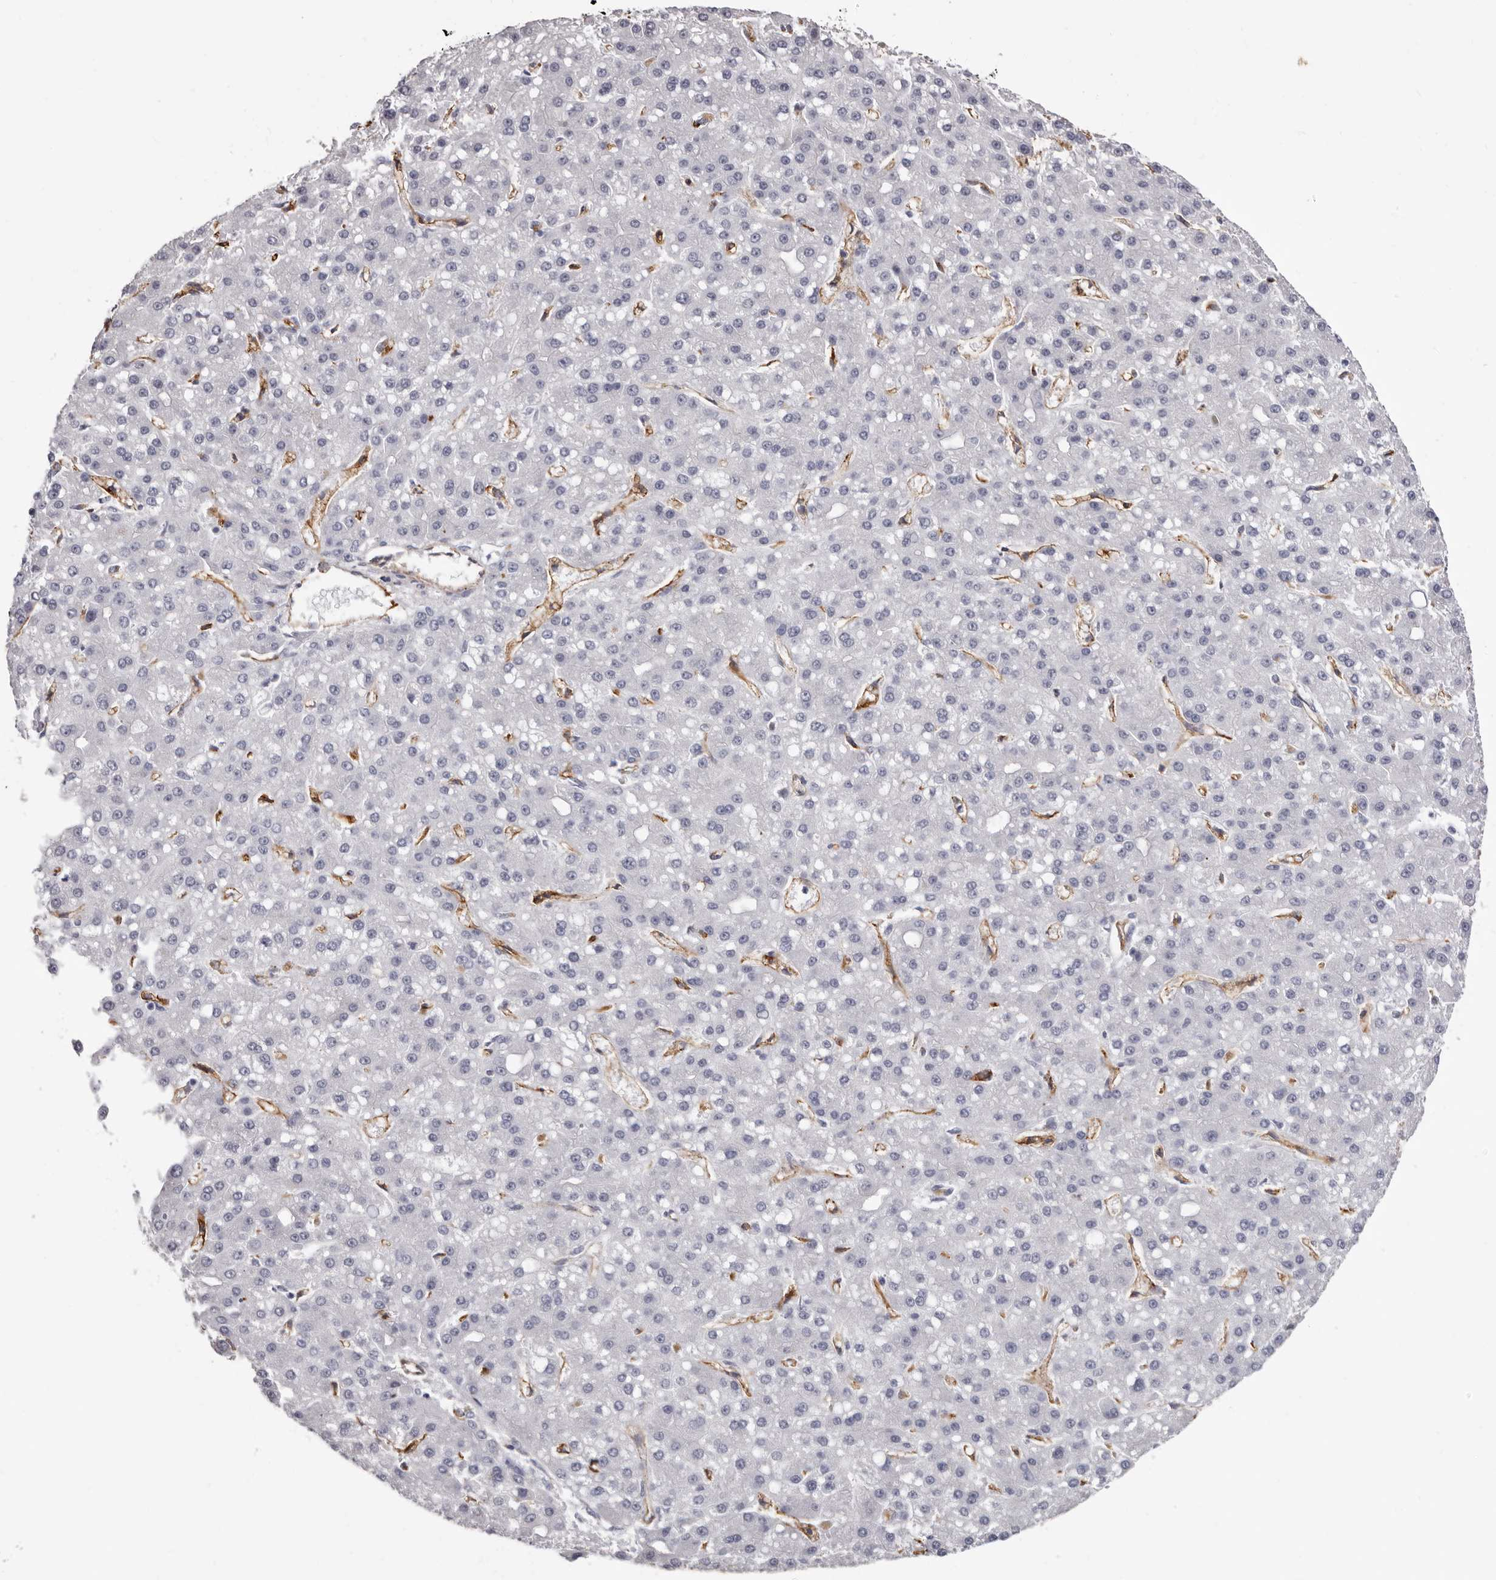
{"staining": {"intensity": "negative", "quantity": "none", "location": "none"}, "tissue": "liver cancer", "cell_type": "Tumor cells", "image_type": "cancer", "snomed": [{"axis": "morphology", "description": "Carcinoma, Hepatocellular, NOS"}, {"axis": "topography", "description": "Liver"}], "caption": "Protein analysis of liver hepatocellular carcinoma exhibits no significant expression in tumor cells.", "gene": "ADGRL4", "patient": {"sex": "male", "age": 67}}